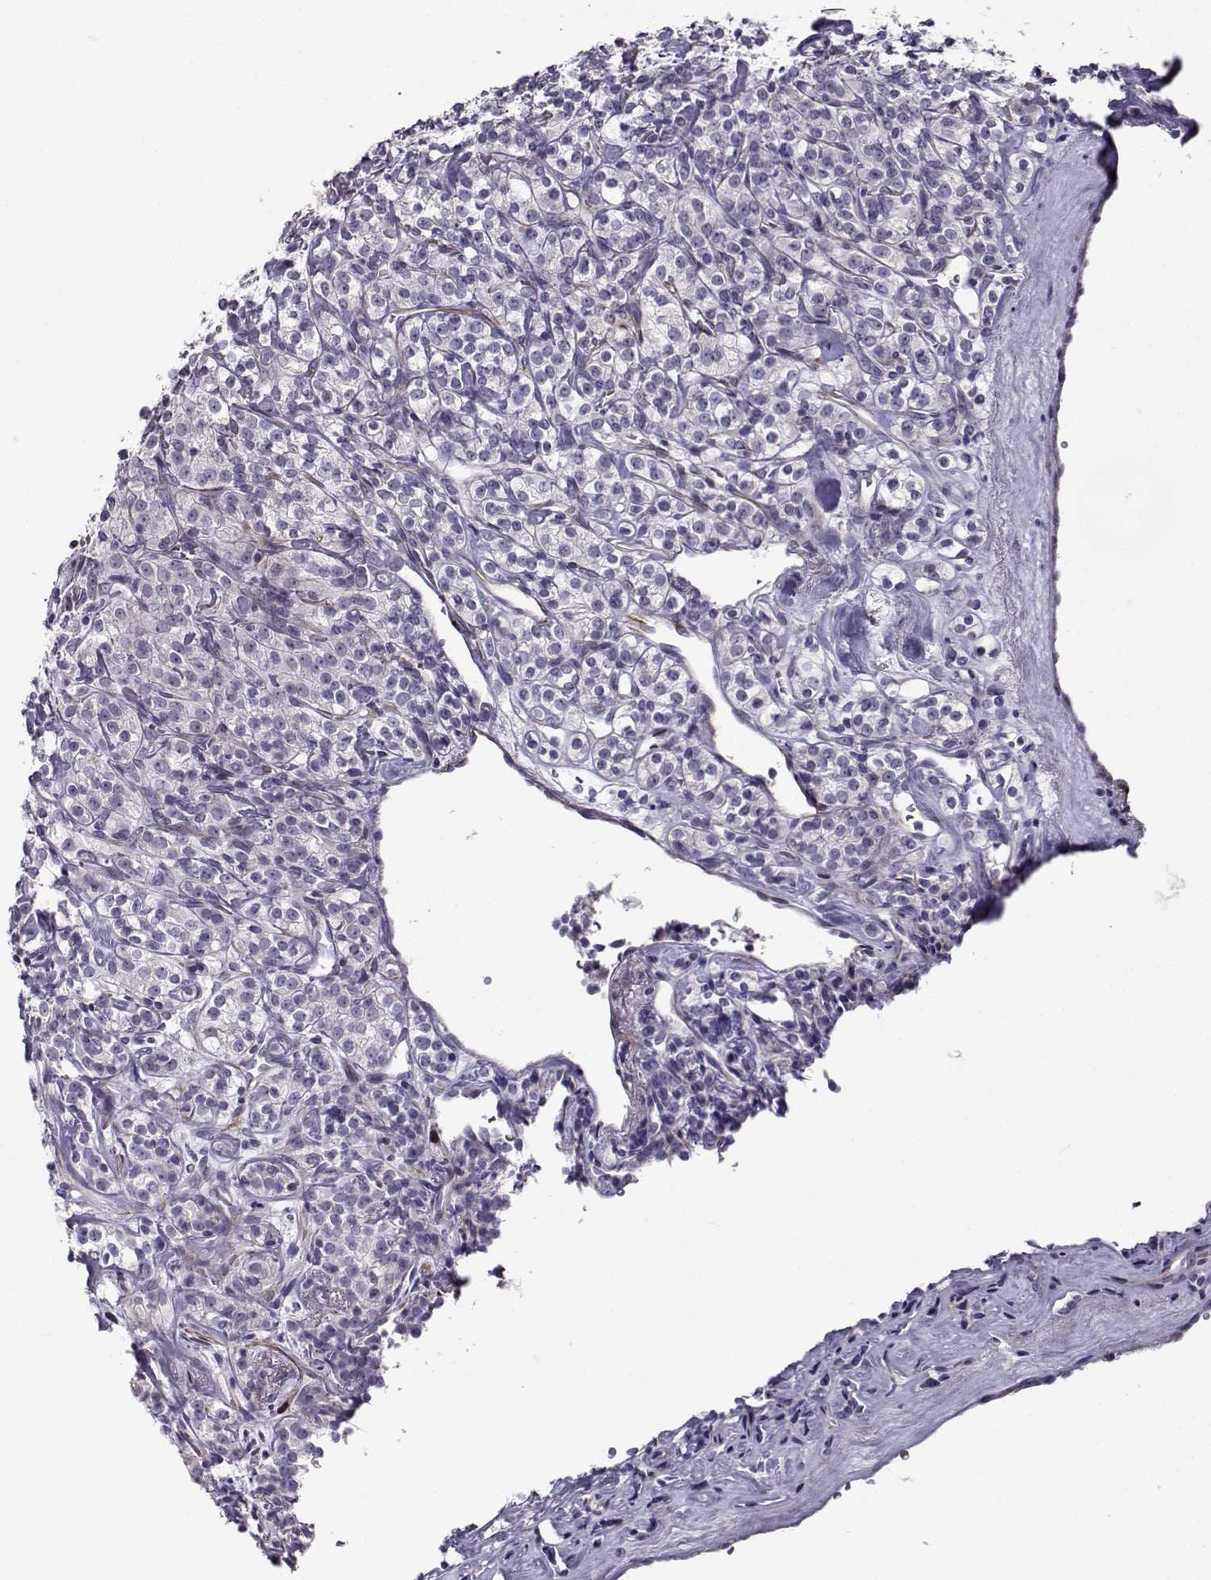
{"staining": {"intensity": "negative", "quantity": "none", "location": "none"}, "tissue": "renal cancer", "cell_type": "Tumor cells", "image_type": "cancer", "snomed": [{"axis": "morphology", "description": "Adenocarcinoma, NOS"}, {"axis": "topography", "description": "Kidney"}], "caption": "Protein analysis of adenocarcinoma (renal) exhibits no significant positivity in tumor cells. (Brightfield microscopy of DAB (3,3'-diaminobenzidine) immunohistochemistry (IHC) at high magnification).", "gene": "NPW", "patient": {"sex": "male", "age": 77}}